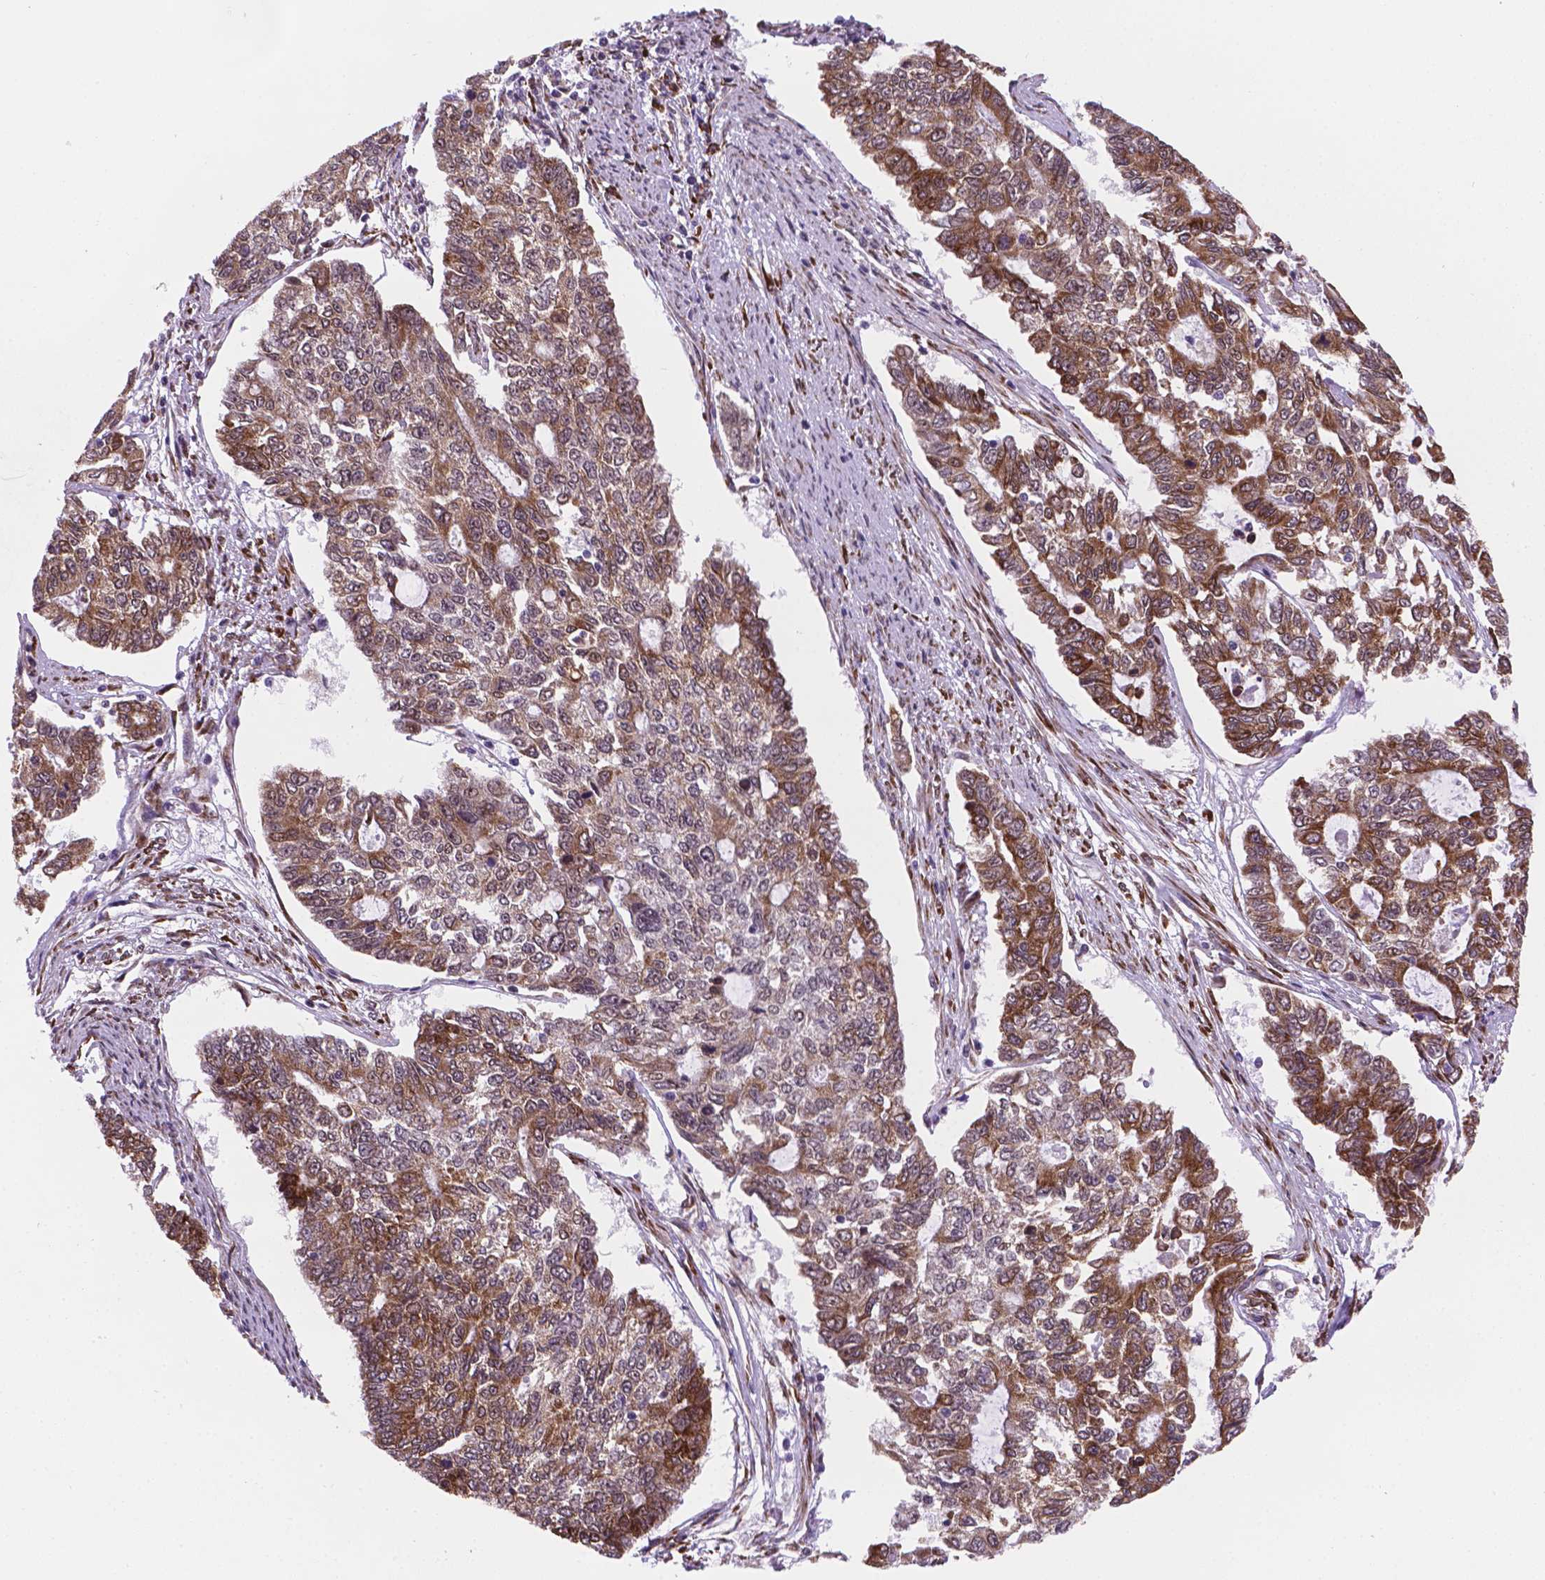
{"staining": {"intensity": "moderate", "quantity": ">75%", "location": "cytoplasmic/membranous"}, "tissue": "endometrial cancer", "cell_type": "Tumor cells", "image_type": "cancer", "snomed": [{"axis": "morphology", "description": "Adenocarcinoma, NOS"}, {"axis": "topography", "description": "Uterus"}], "caption": "An image showing moderate cytoplasmic/membranous staining in about >75% of tumor cells in adenocarcinoma (endometrial), as visualized by brown immunohistochemical staining.", "gene": "FNIP1", "patient": {"sex": "female", "age": 59}}